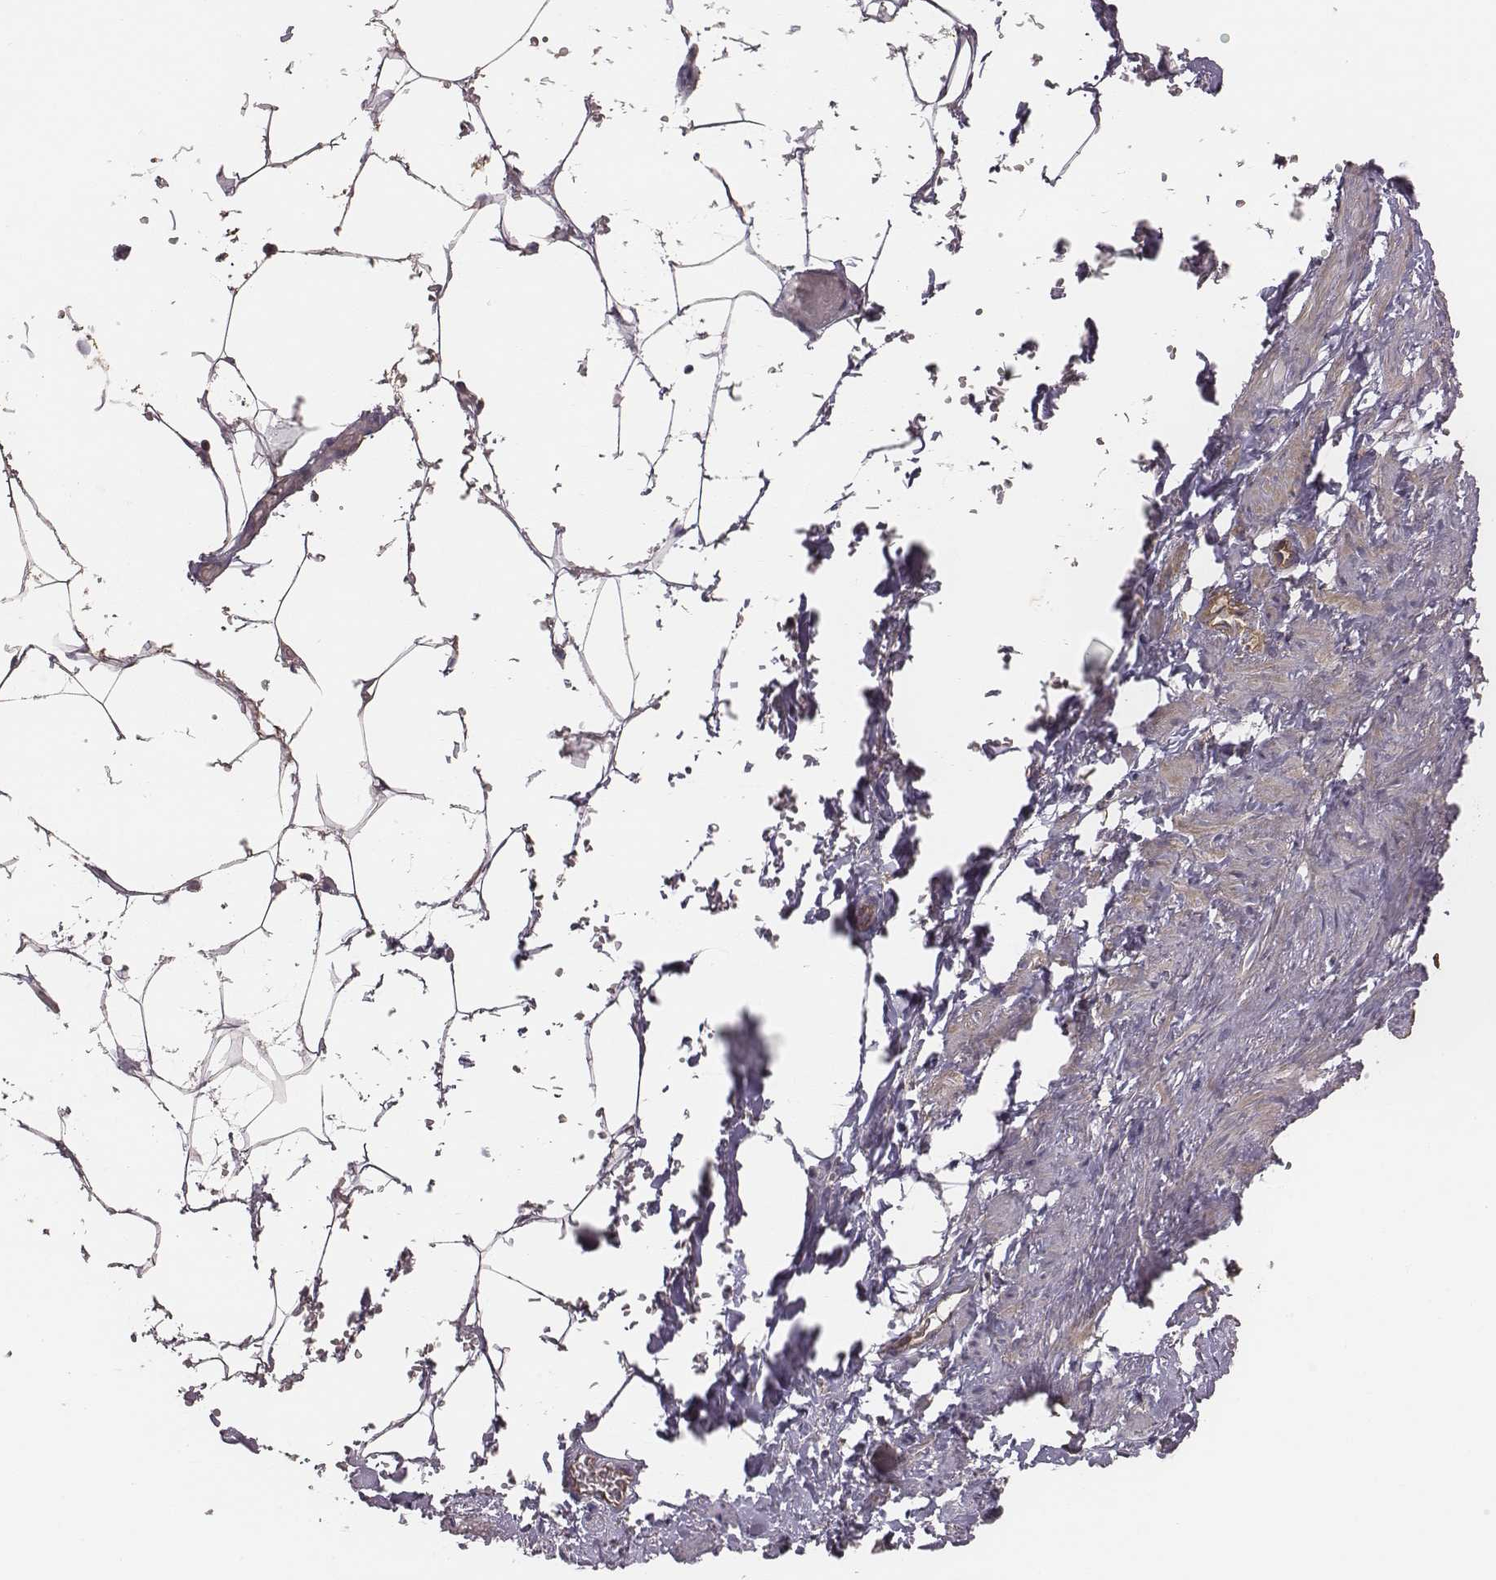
{"staining": {"intensity": "moderate", "quantity": "25%-75%", "location": "cytoplasmic/membranous"}, "tissue": "adipose tissue", "cell_type": "Adipocytes", "image_type": "normal", "snomed": [{"axis": "morphology", "description": "Normal tissue, NOS"}, {"axis": "topography", "description": "Prostate"}, {"axis": "topography", "description": "Peripheral nerve tissue"}], "caption": "High-magnification brightfield microscopy of normal adipose tissue stained with DAB (brown) and counterstained with hematoxylin (blue). adipocytes exhibit moderate cytoplasmic/membranous staining is present in about25%-75% of cells. Using DAB (3,3'-diaminobenzidine) (brown) and hematoxylin (blue) stains, captured at high magnification using brightfield microscopy.", "gene": "CAD", "patient": {"sex": "male", "age": 55}}